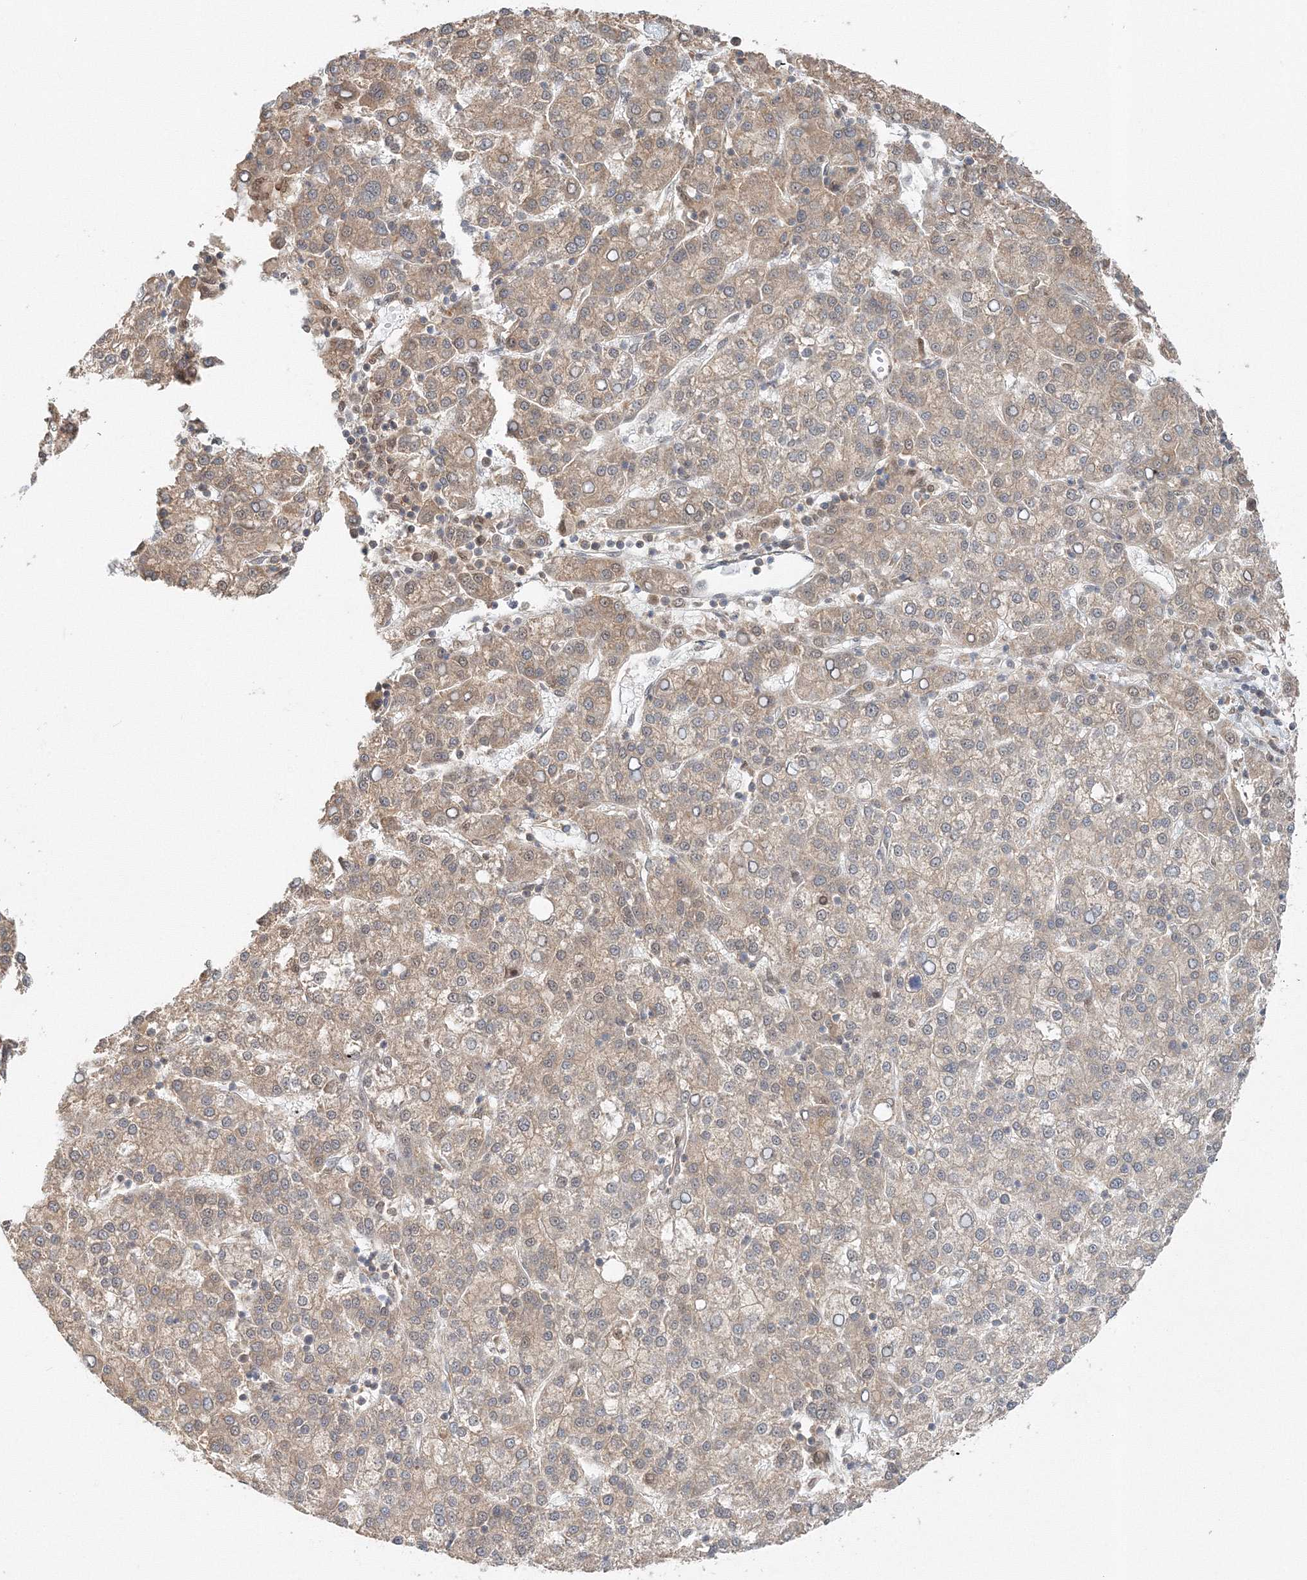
{"staining": {"intensity": "weak", "quantity": "25%-75%", "location": "cytoplasmic/membranous"}, "tissue": "liver cancer", "cell_type": "Tumor cells", "image_type": "cancer", "snomed": [{"axis": "morphology", "description": "Carcinoma, Hepatocellular, NOS"}, {"axis": "topography", "description": "Liver"}], "caption": "Immunohistochemistry (IHC) histopathology image of liver cancer (hepatocellular carcinoma) stained for a protein (brown), which shows low levels of weak cytoplasmic/membranous expression in about 25%-75% of tumor cells.", "gene": "PSMD6", "patient": {"sex": "female", "age": 58}}